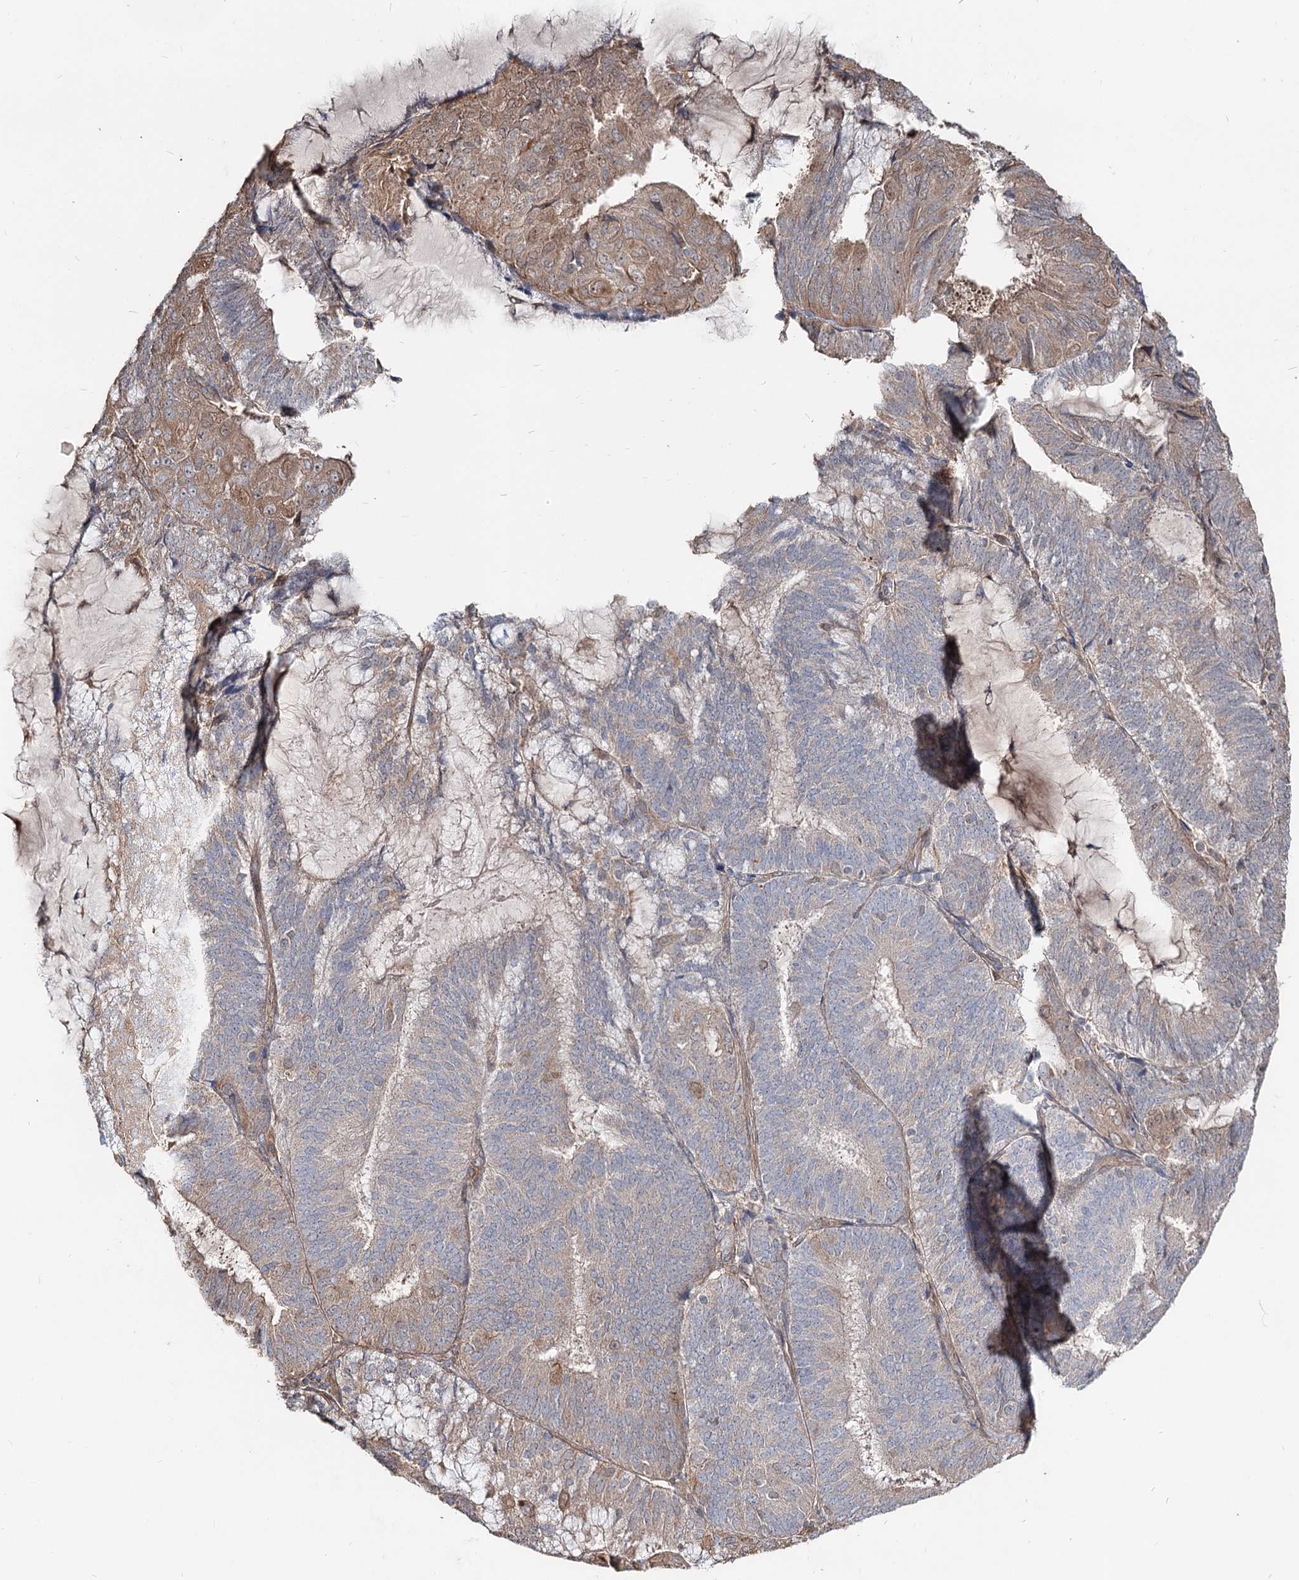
{"staining": {"intensity": "moderate", "quantity": "<25%", "location": "cytoplasmic/membranous"}, "tissue": "endometrial cancer", "cell_type": "Tumor cells", "image_type": "cancer", "snomed": [{"axis": "morphology", "description": "Adenocarcinoma, NOS"}, {"axis": "topography", "description": "Endometrium"}], "caption": "An image showing moderate cytoplasmic/membranous positivity in approximately <25% of tumor cells in endometrial cancer (adenocarcinoma), as visualized by brown immunohistochemical staining.", "gene": "SPART", "patient": {"sex": "female", "age": 81}}